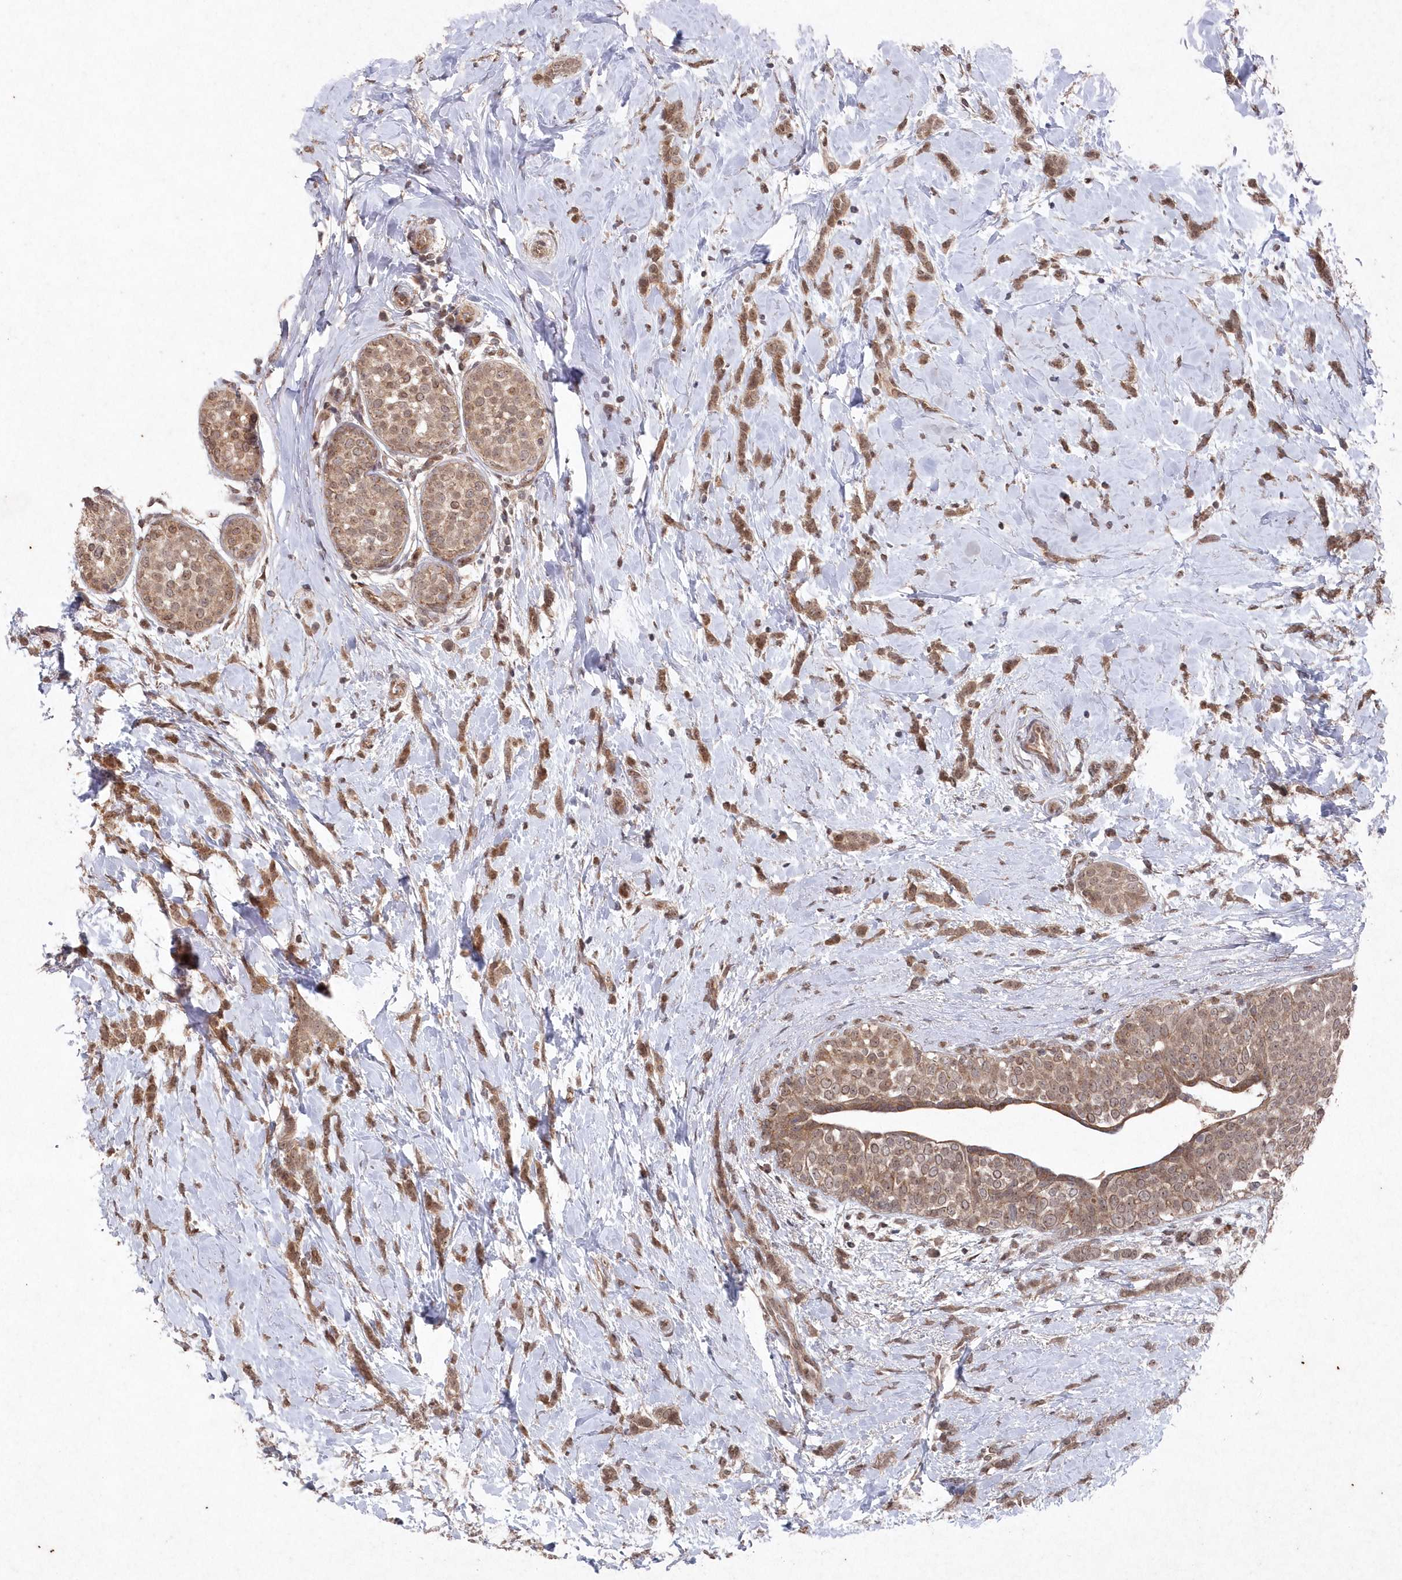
{"staining": {"intensity": "moderate", "quantity": ">75%", "location": "cytoplasmic/membranous,nuclear"}, "tissue": "breast cancer", "cell_type": "Tumor cells", "image_type": "cancer", "snomed": [{"axis": "morphology", "description": "Lobular carcinoma, in situ"}, {"axis": "morphology", "description": "Lobular carcinoma"}, {"axis": "topography", "description": "Breast"}], "caption": "Immunohistochemical staining of human breast cancer demonstrates medium levels of moderate cytoplasmic/membranous and nuclear protein positivity in approximately >75% of tumor cells. (brown staining indicates protein expression, while blue staining denotes nuclei).", "gene": "VSIG2", "patient": {"sex": "female", "age": 41}}